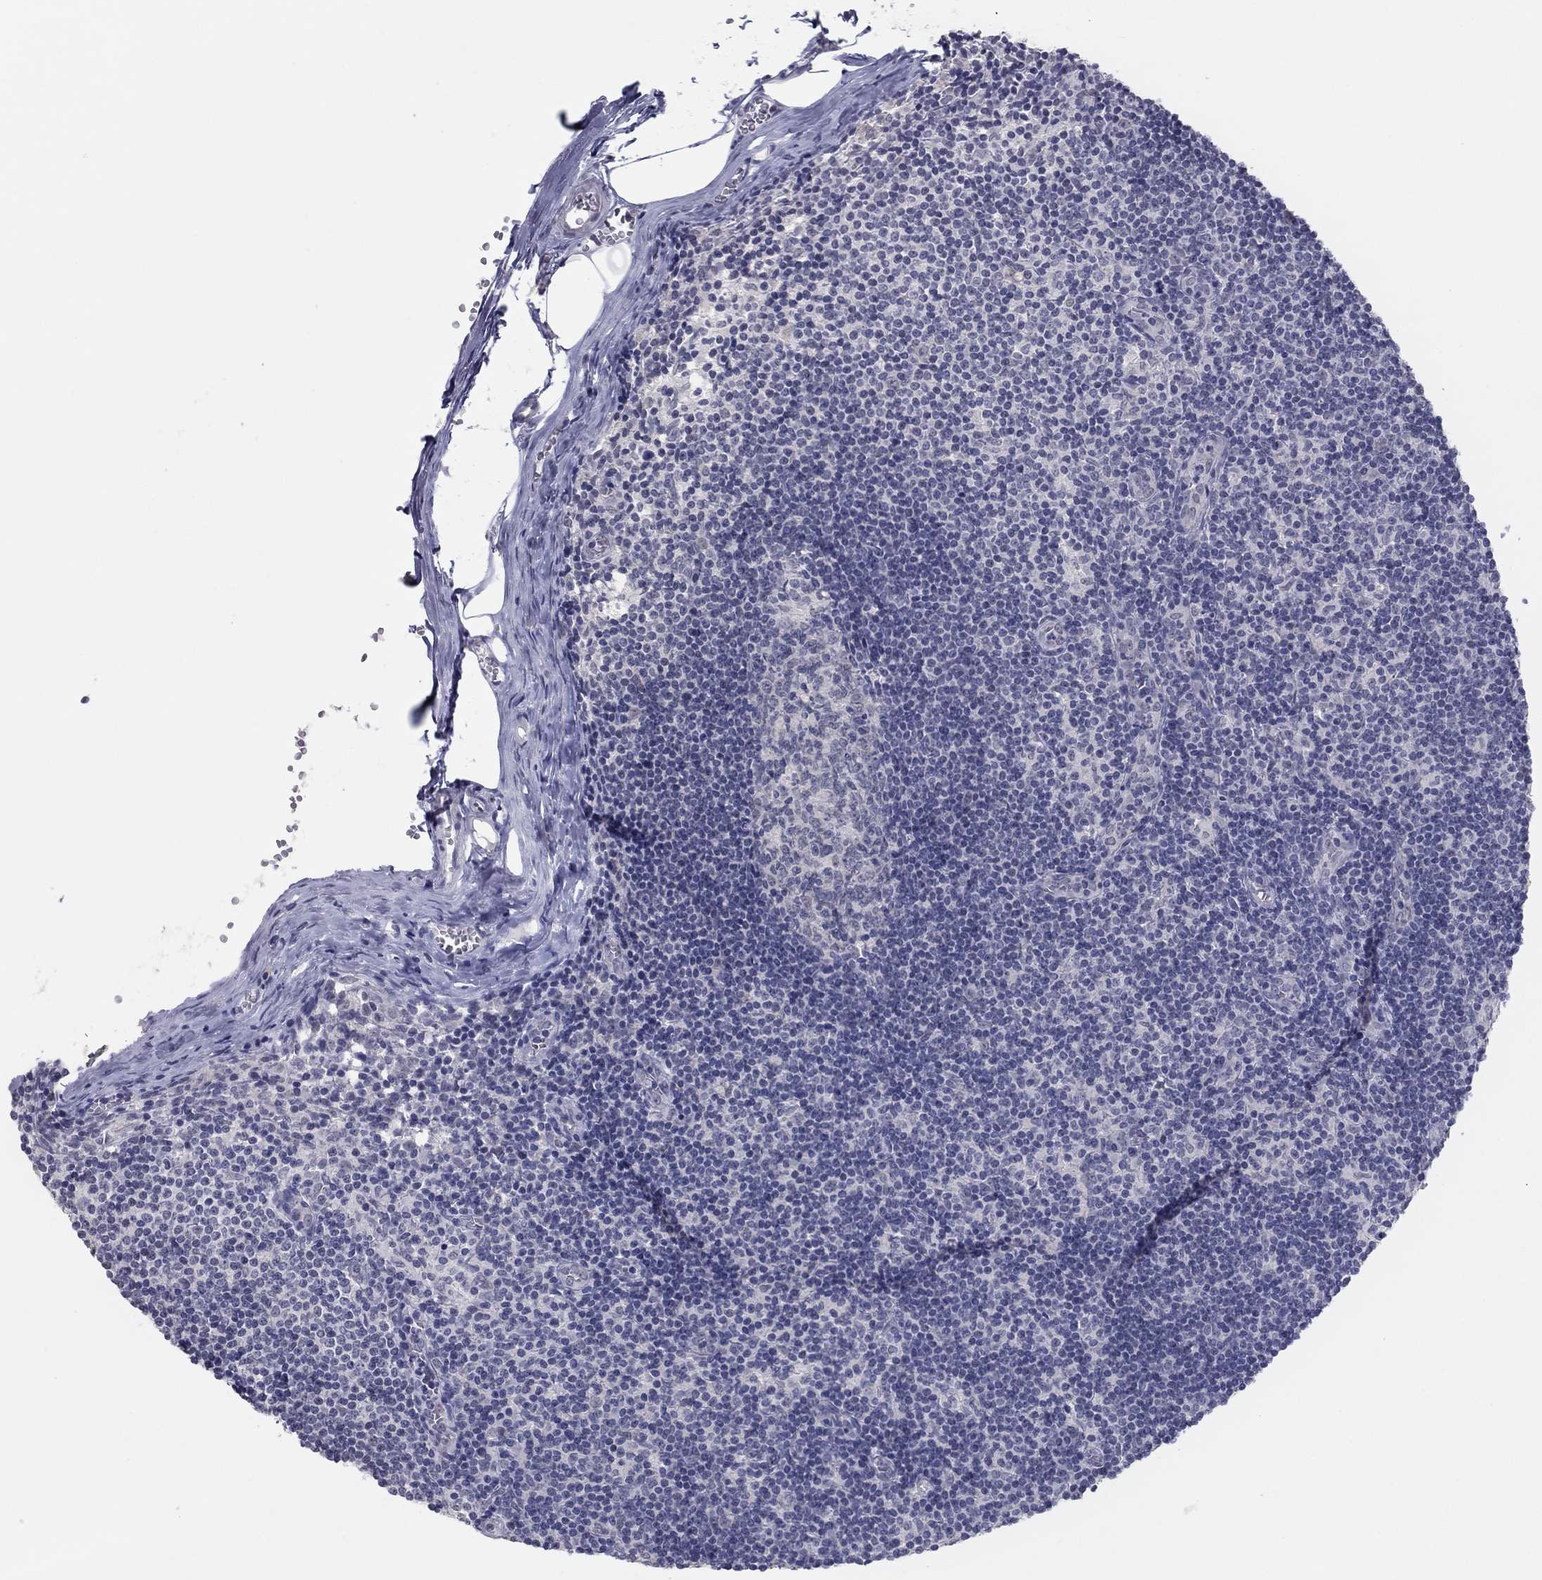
{"staining": {"intensity": "negative", "quantity": "none", "location": "none"}, "tissue": "lymph node", "cell_type": "Germinal center cells", "image_type": "normal", "snomed": [{"axis": "morphology", "description": "Normal tissue, NOS"}, {"axis": "topography", "description": "Lymph node"}], "caption": "This image is of normal lymph node stained with immunohistochemistry to label a protein in brown with the nuclei are counter-stained blue. There is no positivity in germinal center cells.", "gene": "SLC22A2", "patient": {"sex": "male", "age": 59}}